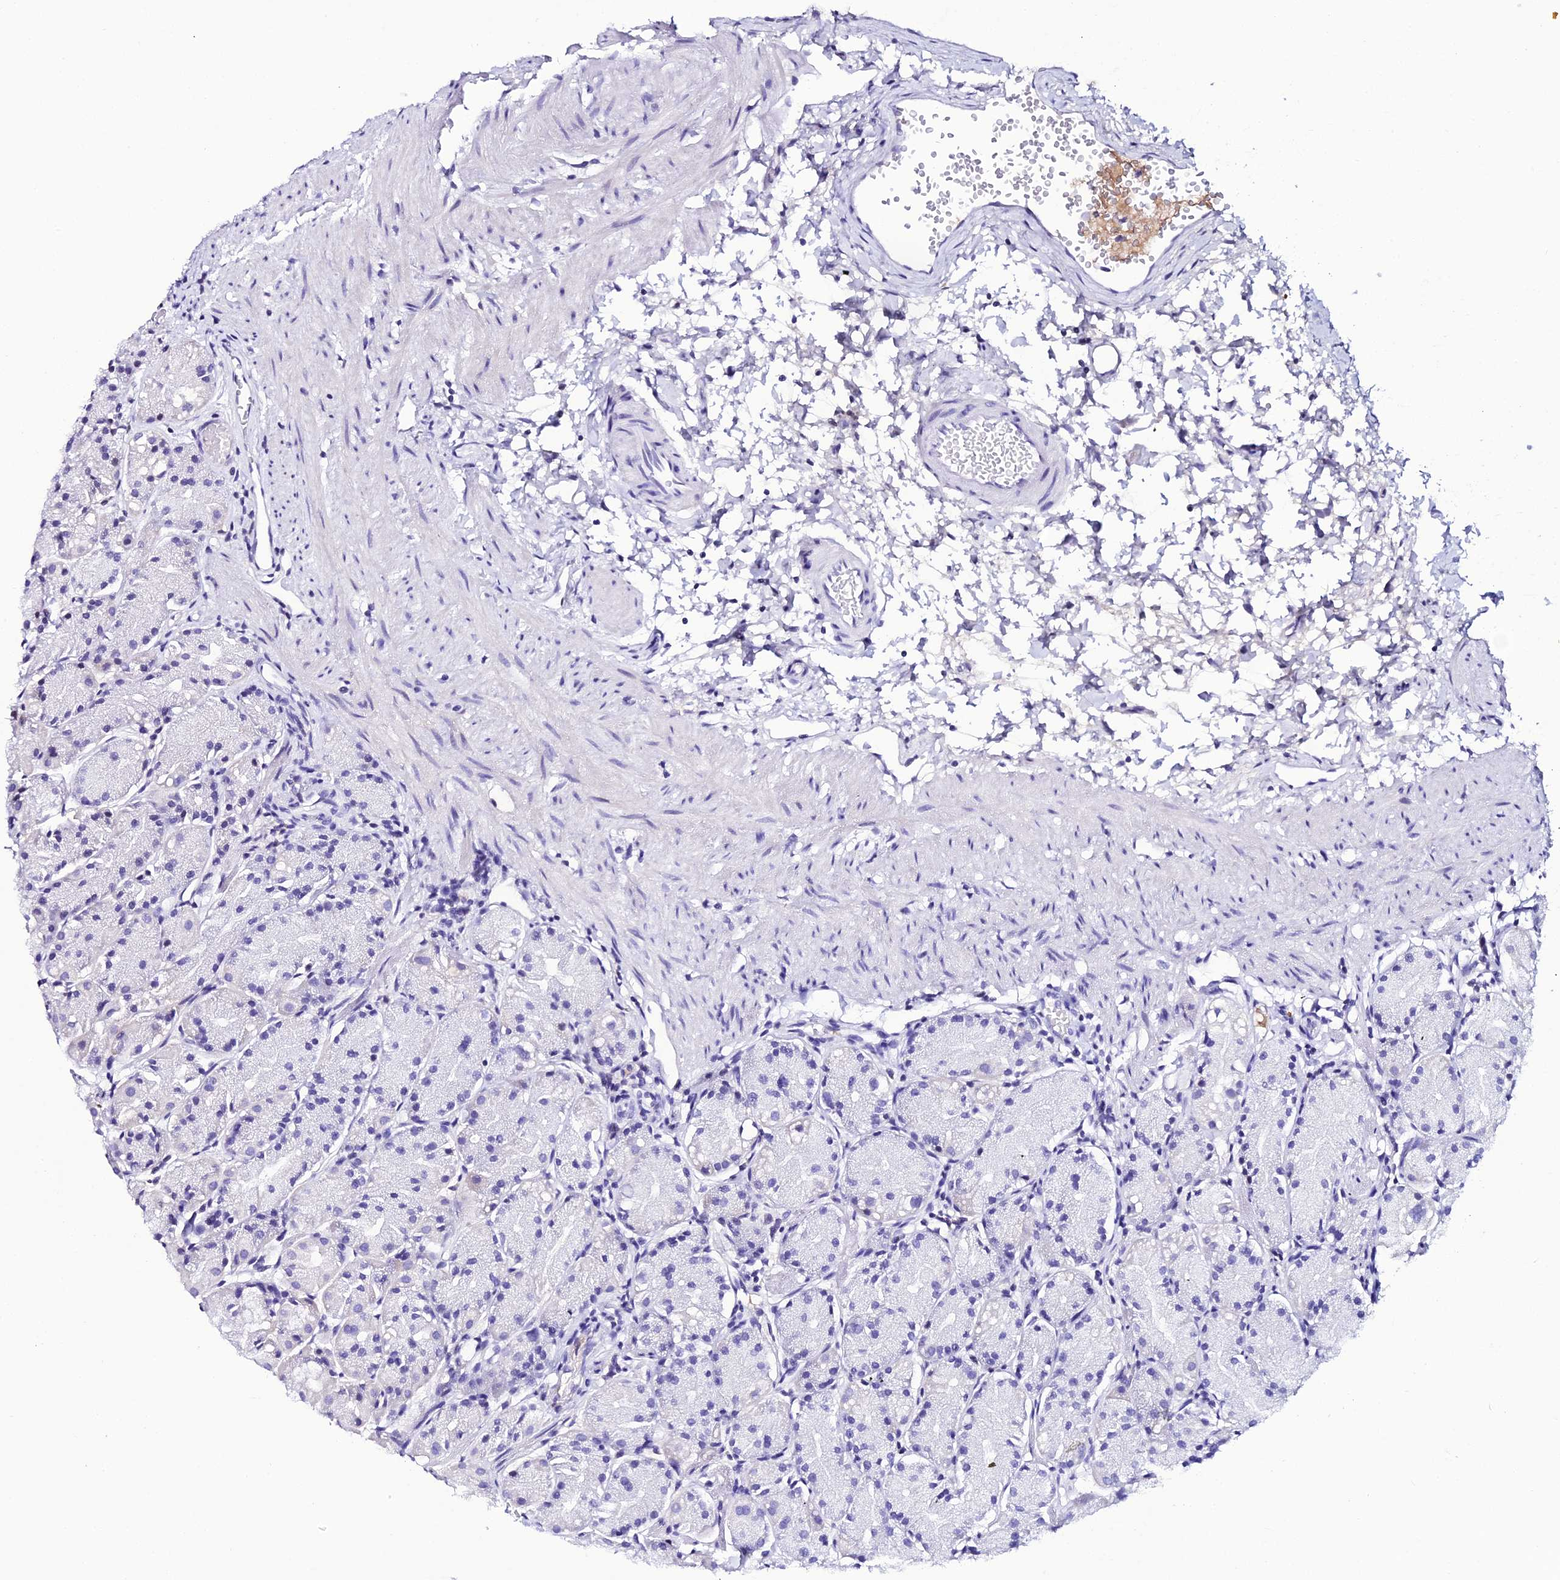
{"staining": {"intensity": "negative", "quantity": "none", "location": "none"}, "tissue": "stomach", "cell_type": "Glandular cells", "image_type": "normal", "snomed": [{"axis": "morphology", "description": "Normal tissue, NOS"}, {"axis": "topography", "description": "Stomach, upper"}], "caption": "Glandular cells show no significant protein staining in unremarkable stomach. Nuclei are stained in blue.", "gene": "DEFB132", "patient": {"sex": "male", "age": 47}}